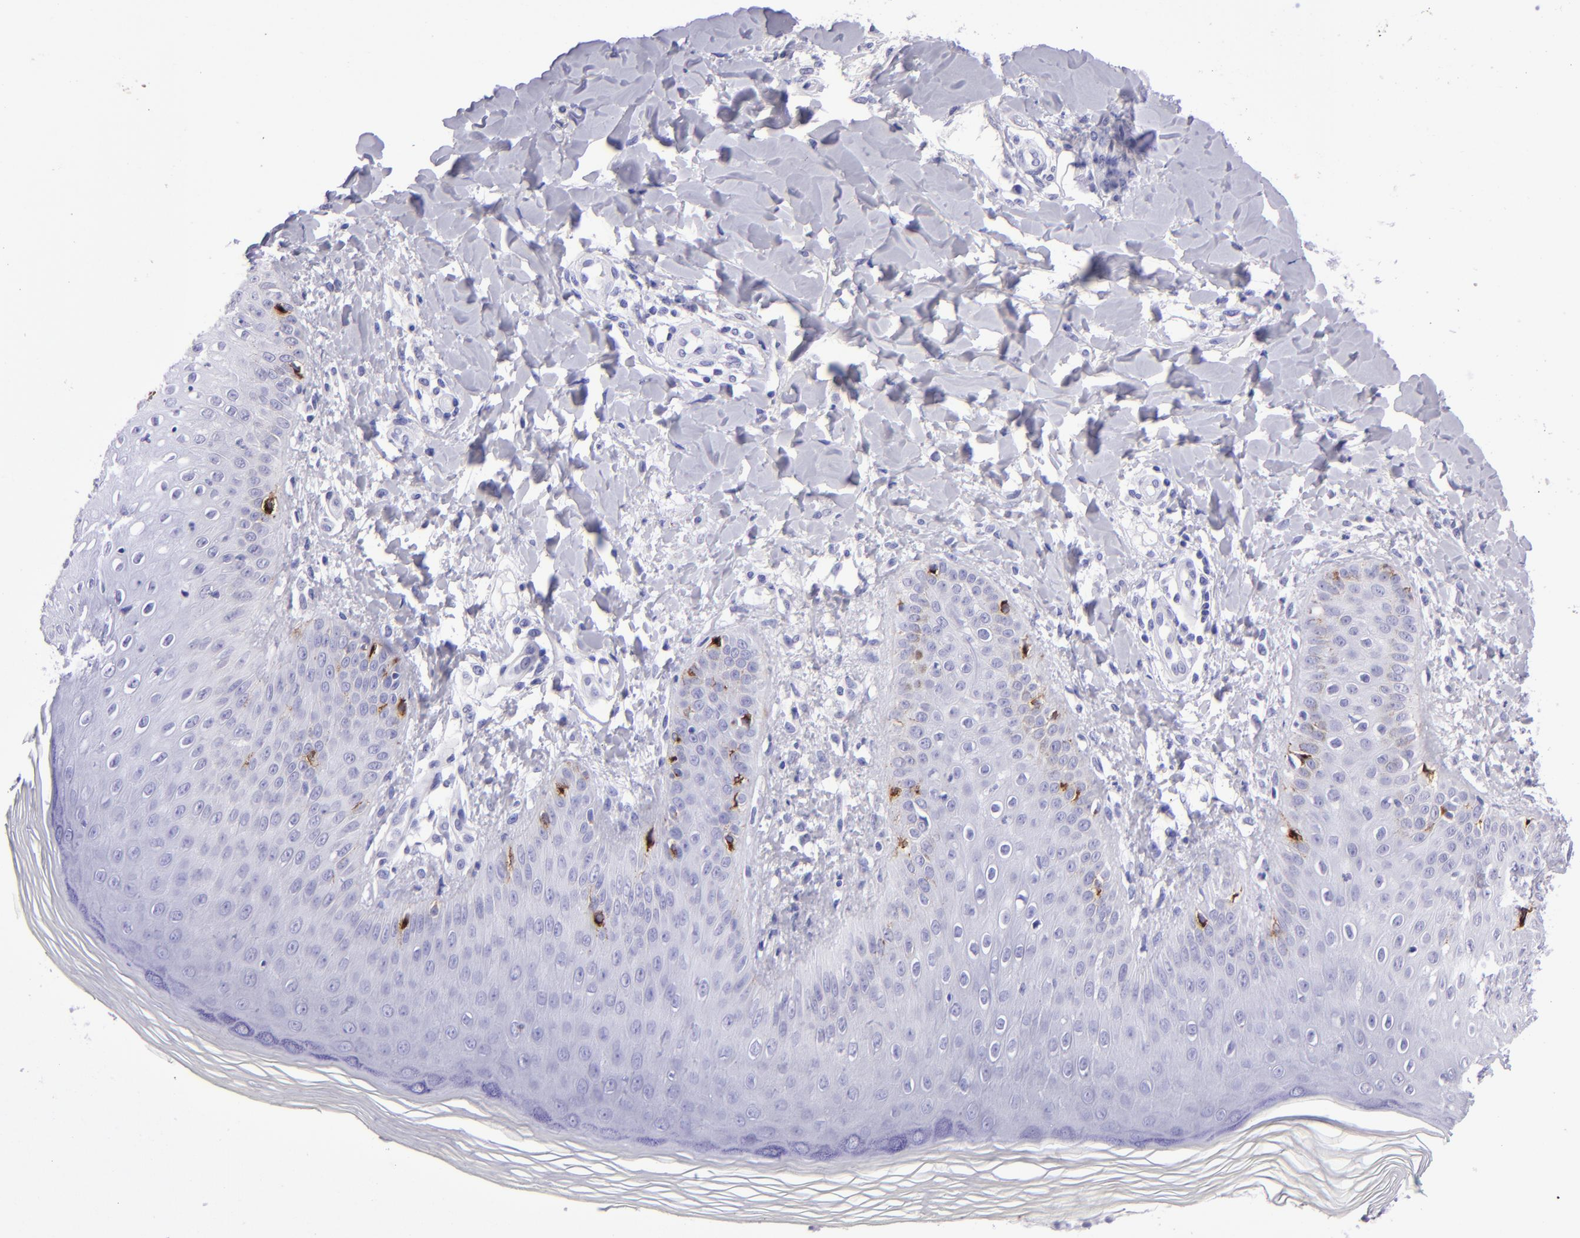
{"staining": {"intensity": "negative", "quantity": "none", "location": "none"}, "tissue": "skin", "cell_type": "Epidermal cells", "image_type": "normal", "snomed": [{"axis": "morphology", "description": "Normal tissue, NOS"}, {"axis": "morphology", "description": "Inflammation, NOS"}, {"axis": "topography", "description": "Soft tissue"}, {"axis": "topography", "description": "Anal"}], "caption": "DAB immunohistochemical staining of normal human skin demonstrates no significant positivity in epidermal cells.", "gene": "TYRP1", "patient": {"sex": "female", "age": 15}}